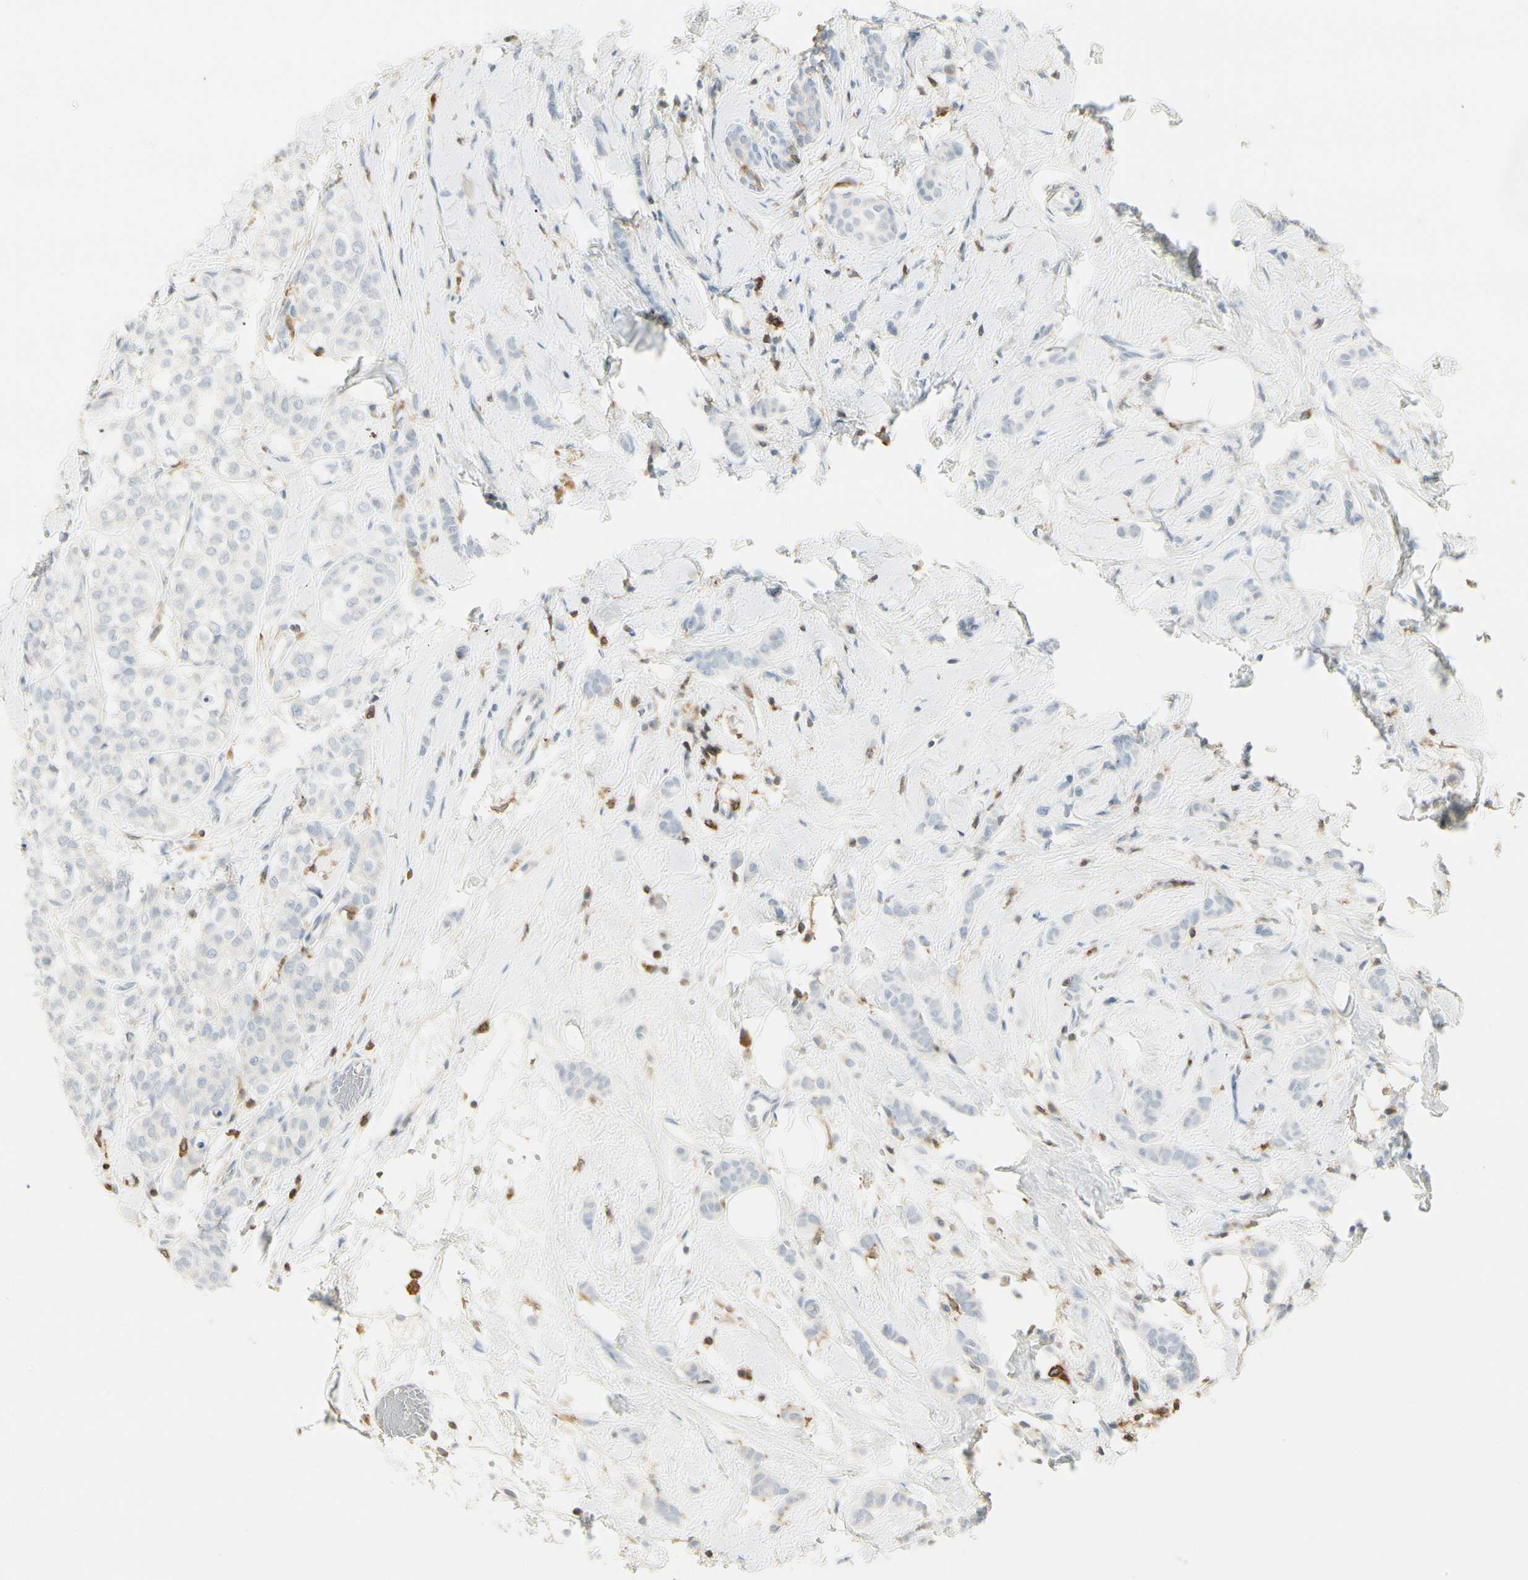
{"staining": {"intensity": "negative", "quantity": "none", "location": "none"}, "tissue": "breast cancer", "cell_type": "Tumor cells", "image_type": "cancer", "snomed": [{"axis": "morphology", "description": "Lobular carcinoma"}, {"axis": "topography", "description": "Breast"}], "caption": "This is a micrograph of immunohistochemistry (IHC) staining of breast cancer, which shows no staining in tumor cells. (DAB immunohistochemistry (IHC) visualized using brightfield microscopy, high magnification).", "gene": "ITGB2", "patient": {"sex": "female", "age": 60}}